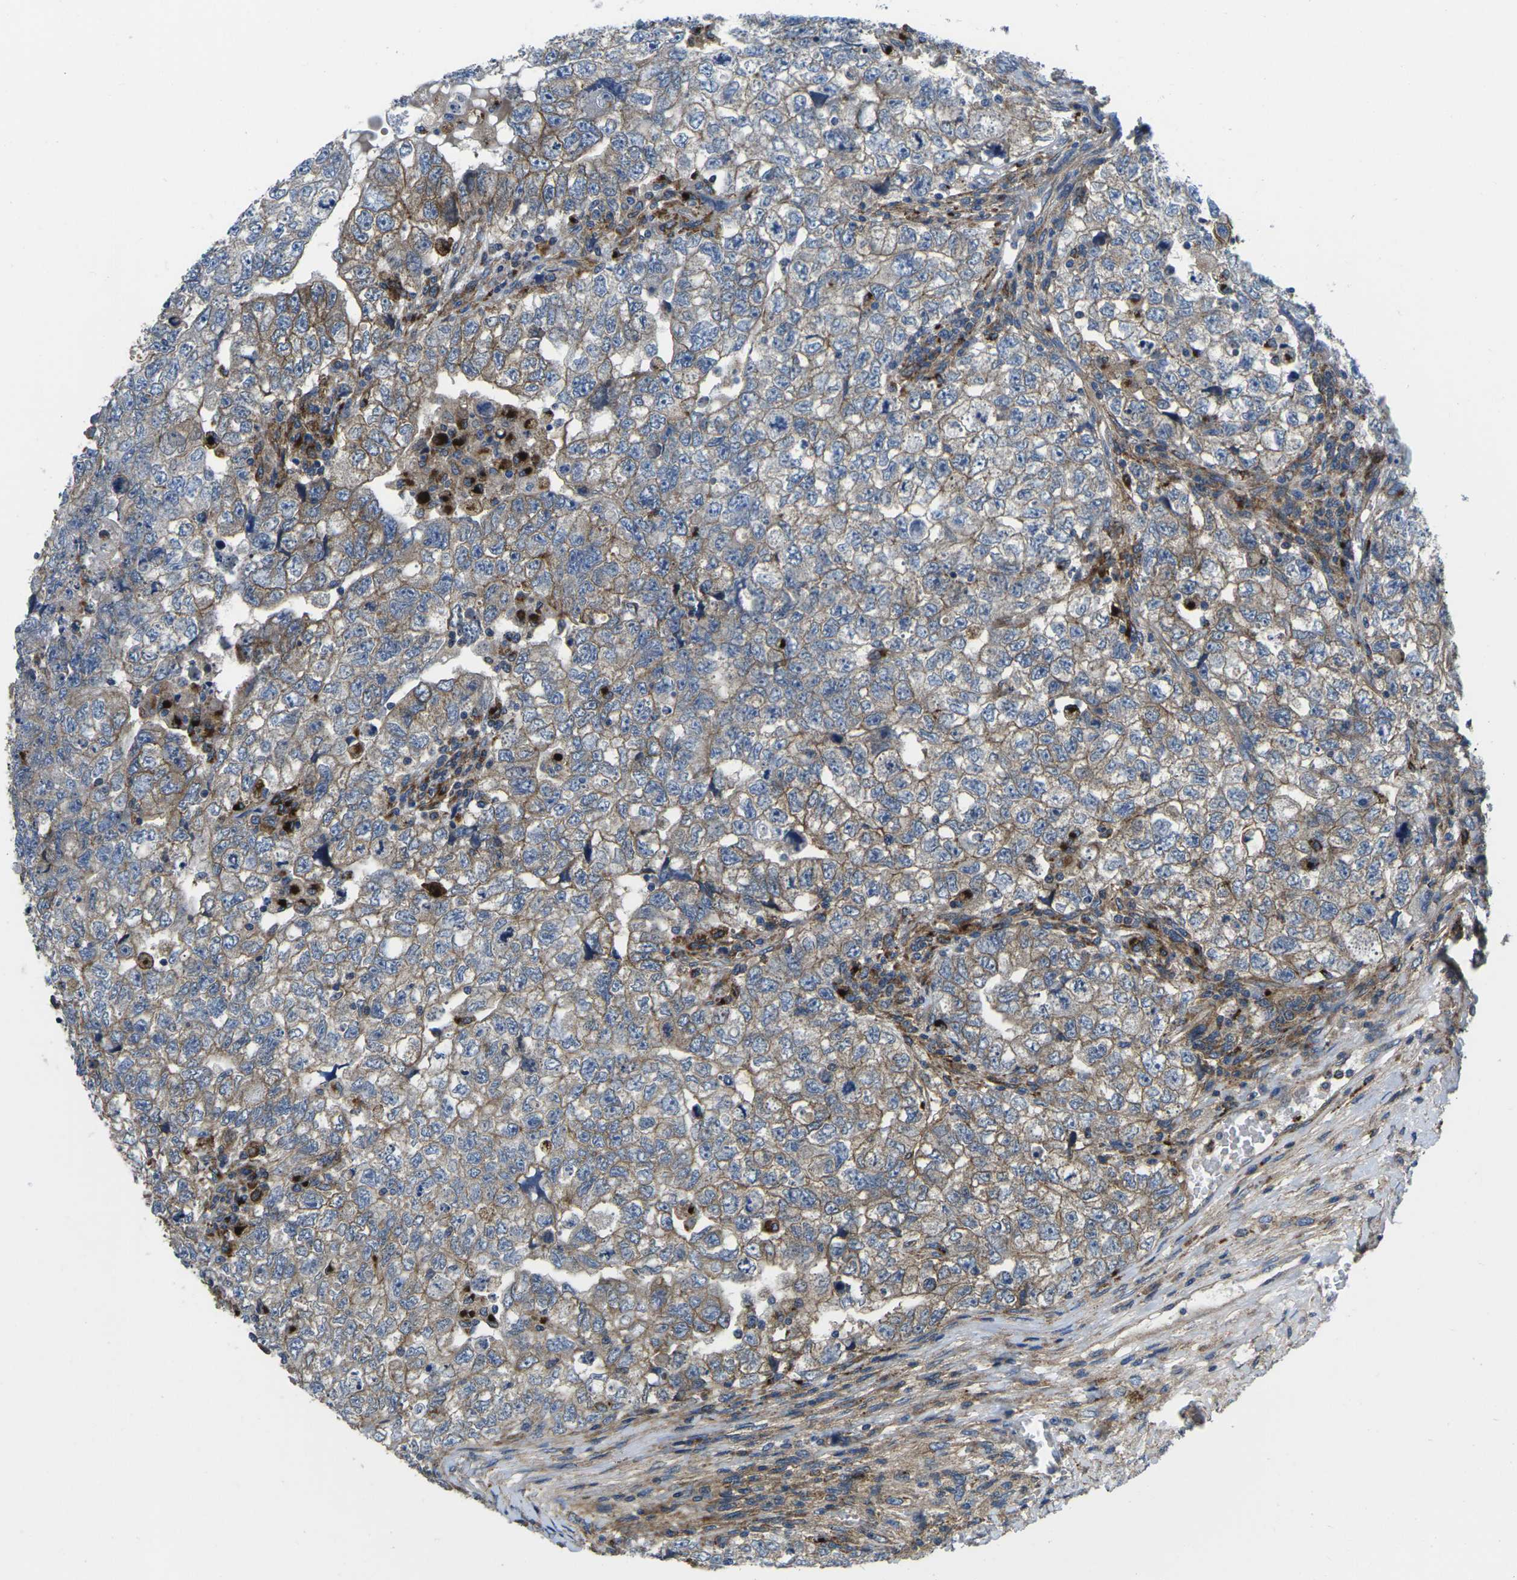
{"staining": {"intensity": "weak", "quantity": "25%-75%", "location": "cytoplasmic/membranous"}, "tissue": "testis cancer", "cell_type": "Tumor cells", "image_type": "cancer", "snomed": [{"axis": "morphology", "description": "Carcinoma, Embryonal, NOS"}, {"axis": "topography", "description": "Testis"}], "caption": "Tumor cells exhibit weak cytoplasmic/membranous staining in approximately 25%-75% of cells in testis cancer (embryonal carcinoma).", "gene": "DLG1", "patient": {"sex": "male", "age": 36}}